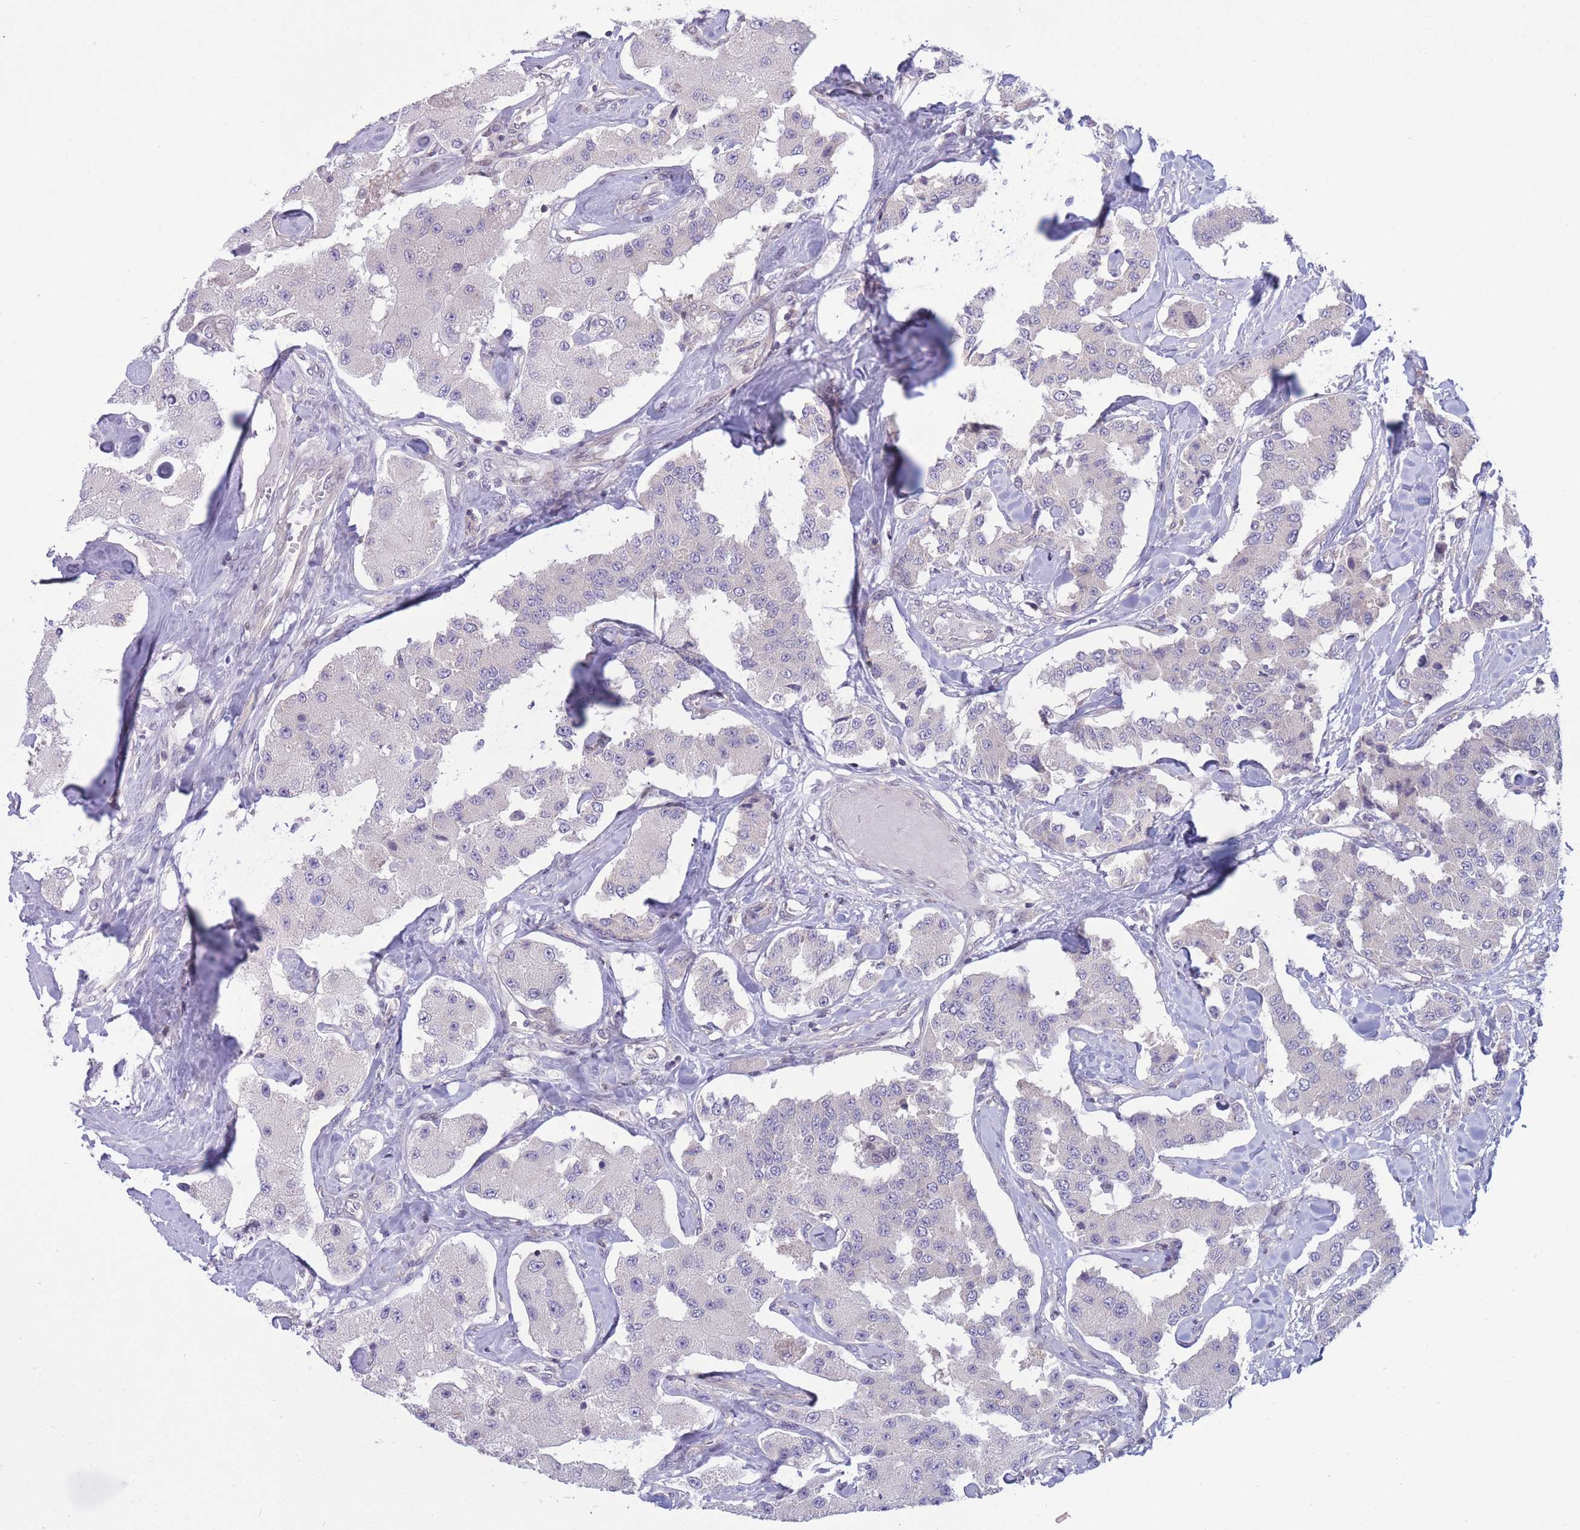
{"staining": {"intensity": "negative", "quantity": "none", "location": "none"}, "tissue": "carcinoid", "cell_type": "Tumor cells", "image_type": "cancer", "snomed": [{"axis": "morphology", "description": "Carcinoid, malignant, NOS"}, {"axis": "topography", "description": "Pancreas"}], "caption": "Immunohistochemistry micrograph of neoplastic tissue: carcinoid (malignant) stained with DAB exhibits no significant protein expression in tumor cells.", "gene": "CDC25B", "patient": {"sex": "male", "age": 41}}